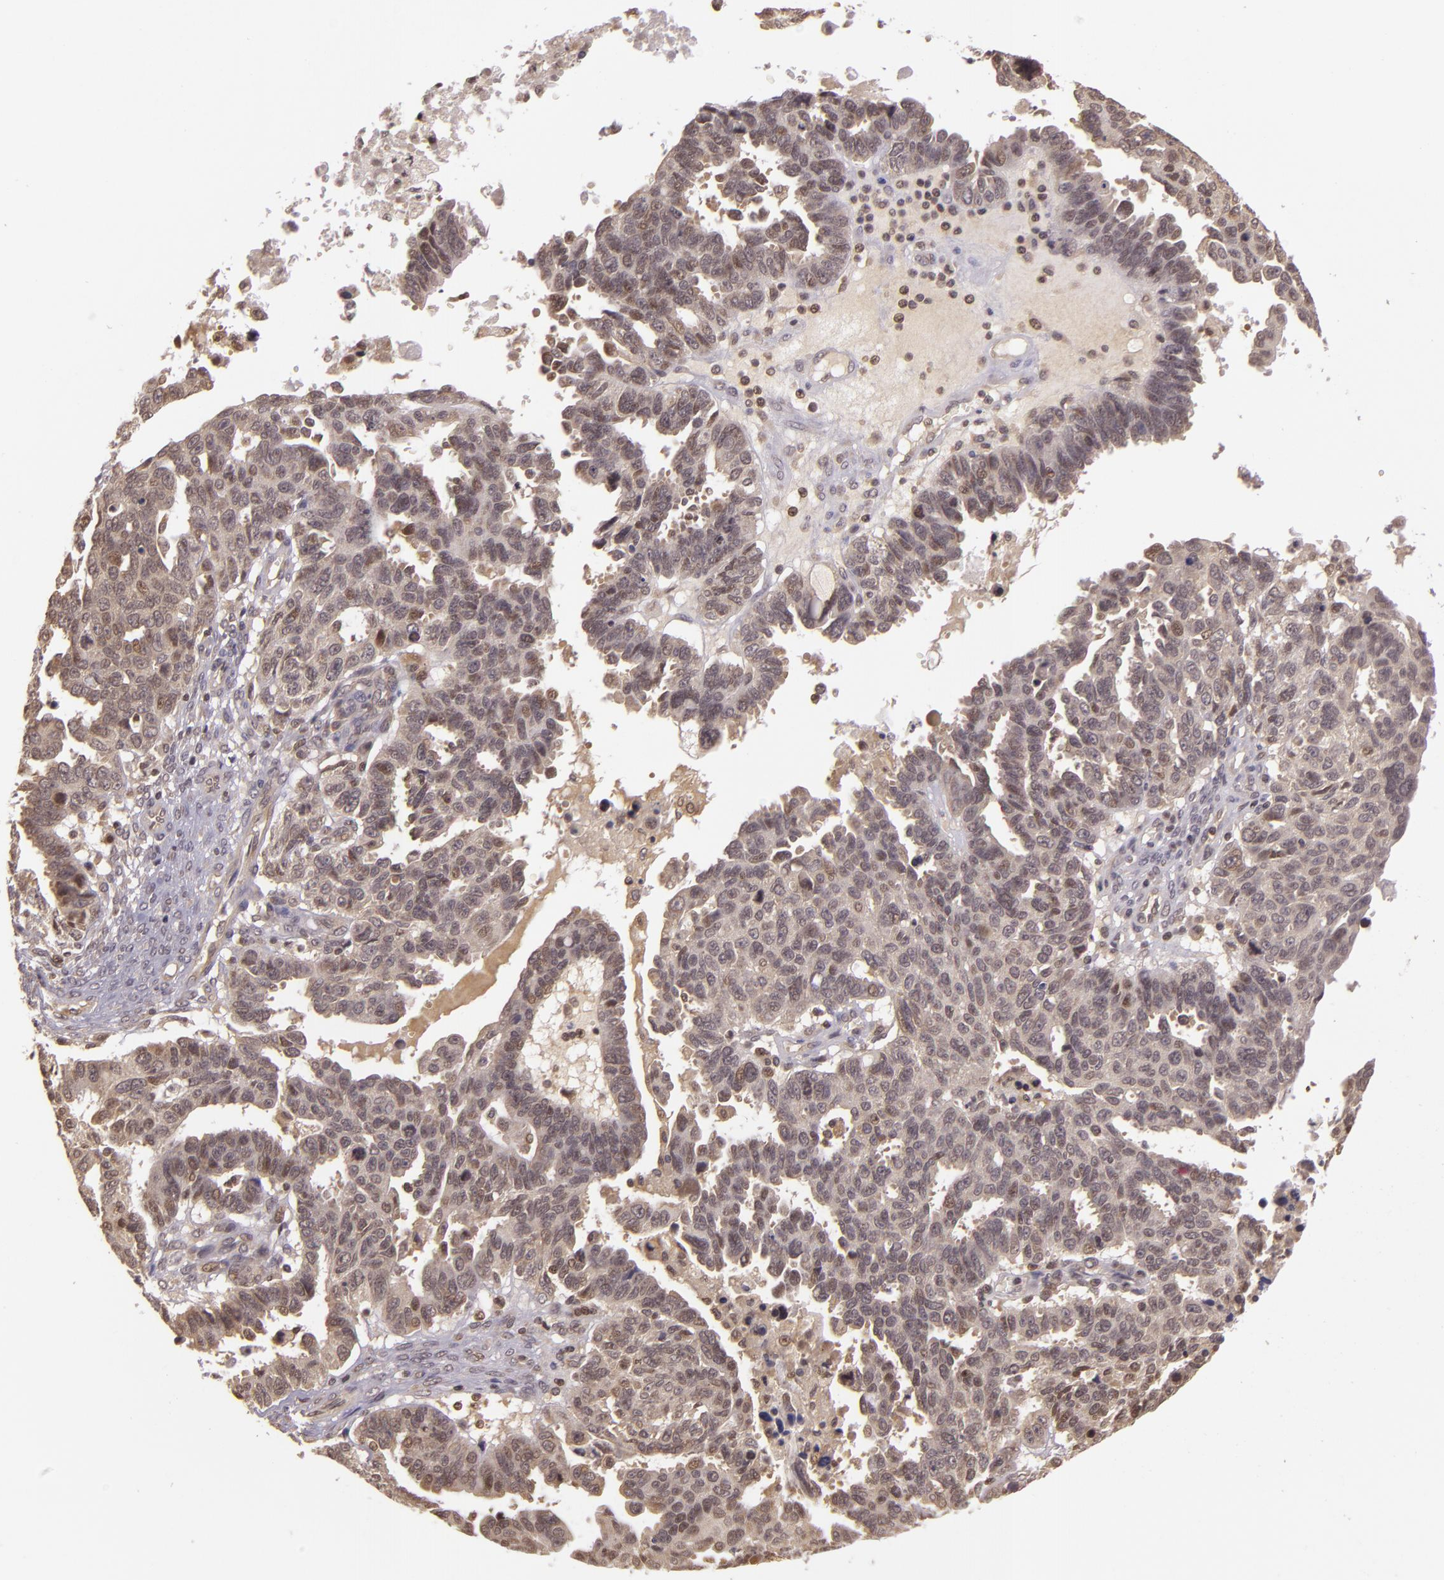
{"staining": {"intensity": "weak", "quantity": ">75%", "location": "cytoplasmic/membranous,nuclear"}, "tissue": "ovarian cancer", "cell_type": "Tumor cells", "image_type": "cancer", "snomed": [{"axis": "morphology", "description": "Carcinoma, endometroid"}, {"axis": "morphology", "description": "Cystadenocarcinoma, serous, NOS"}, {"axis": "topography", "description": "Ovary"}], "caption": "Approximately >75% of tumor cells in ovarian endometroid carcinoma show weak cytoplasmic/membranous and nuclear protein expression as visualized by brown immunohistochemical staining.", "gene": "TXNRD2", "patient": {"sex": "female", "age": 45}}